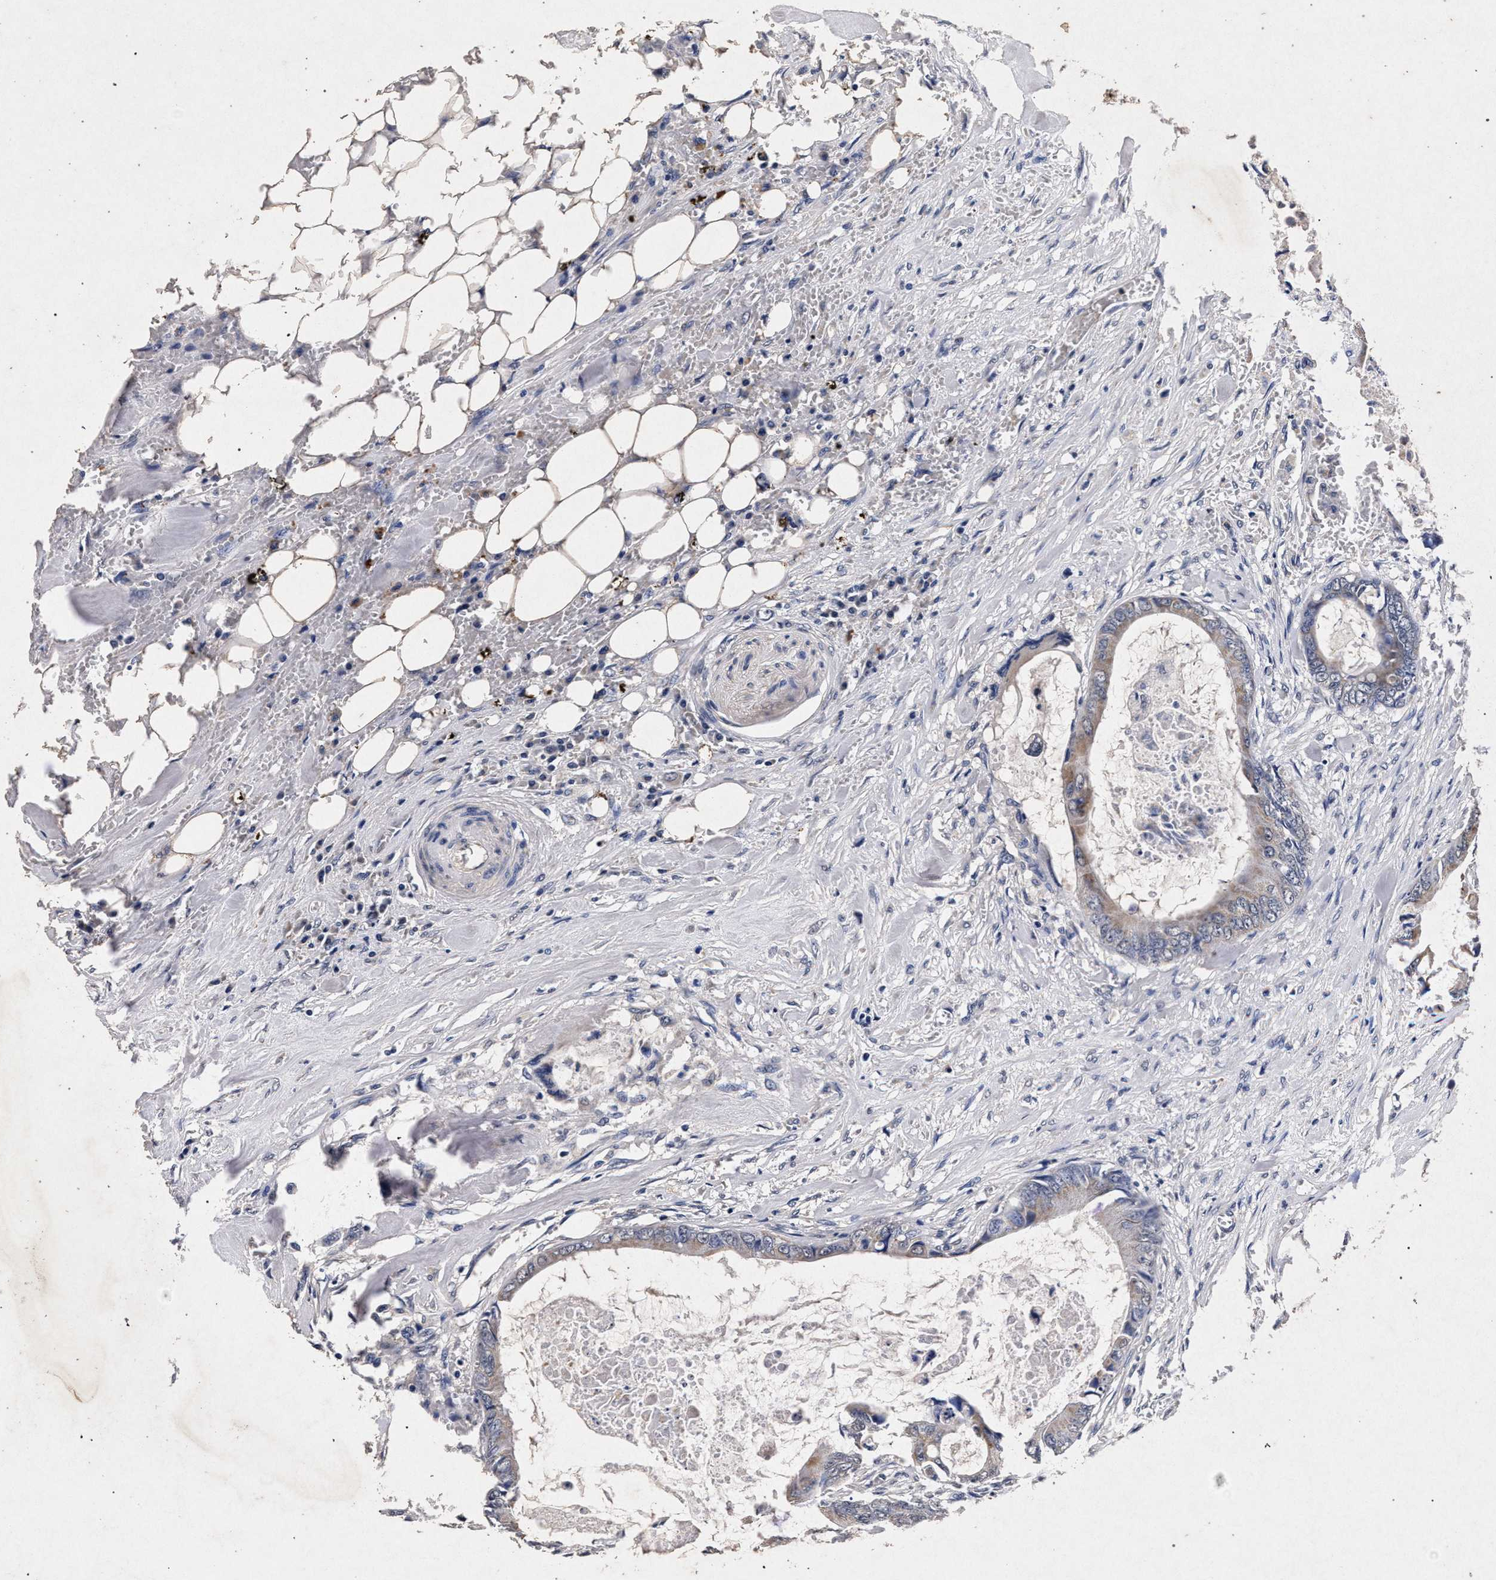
{"staining": {"intensity": "weak", "quantity": ">75%", "location": "cytoplasmic/membranous"}, "tissue": "colorectal cancer", "cell_type": "Tumor cells", "image_type": "cancer", "snomed": [{"axis": "morphology", "description": "Normal tissue, NOS"}, {"axis": "morphology", "description": "Adenocarcinoma, NOS"}, {"axis": "topography", "description": "Rectum"}, {"axis": "topography", "description": "Peripheral nerve tissue"}], "caption": "This micrograph reveals IHC staining of human adenocarcinoma (colorectal), with low weak cytoplasmic/membranous expression in about >75% of tumor cells.", "gene": "ATP1A2", "patient": {"sex": "female", "age": 77}}